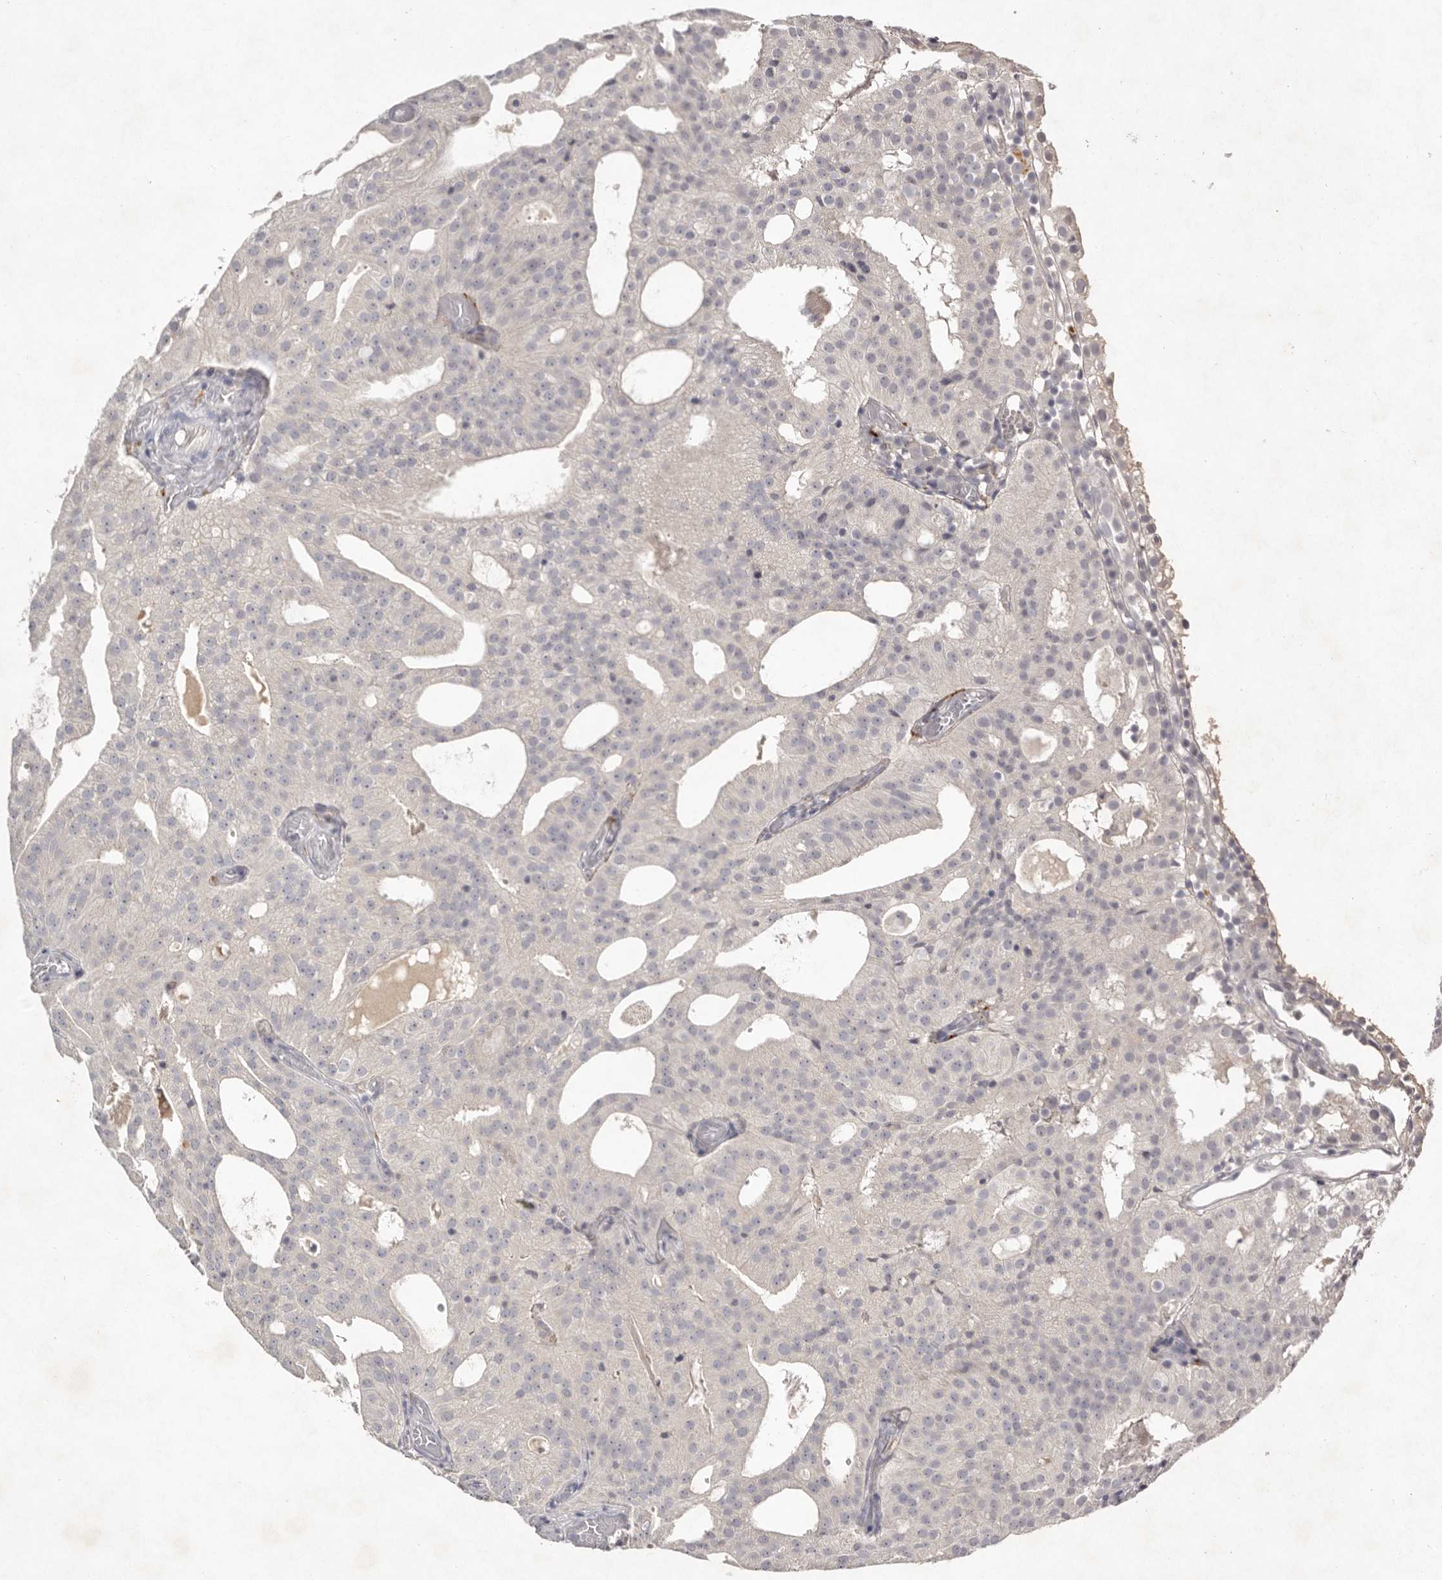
{"staining": {"intensity": "negative", "quantity": "none", "location": "none"}, "tissue": "prostate cancer", "cell_type": "Tumor cells", "image_type": "cancer", "snomed": [{"axis": "morphology", "description": "Adenocarcinoma, Medium grade"}, {"axis": "topography", "description": "Prostate"}], "caption": "DAB (3,3'-diaminobenzidine) immunohistochemical staining of prostate medium-grade adenocarcinoma demonstrates no significant expression in tumor cells. (DAB immunohistochemistry (IHC), high magnification).", "gene": "SCUBE2", "patient": {"sex": "male", "age": 88}}